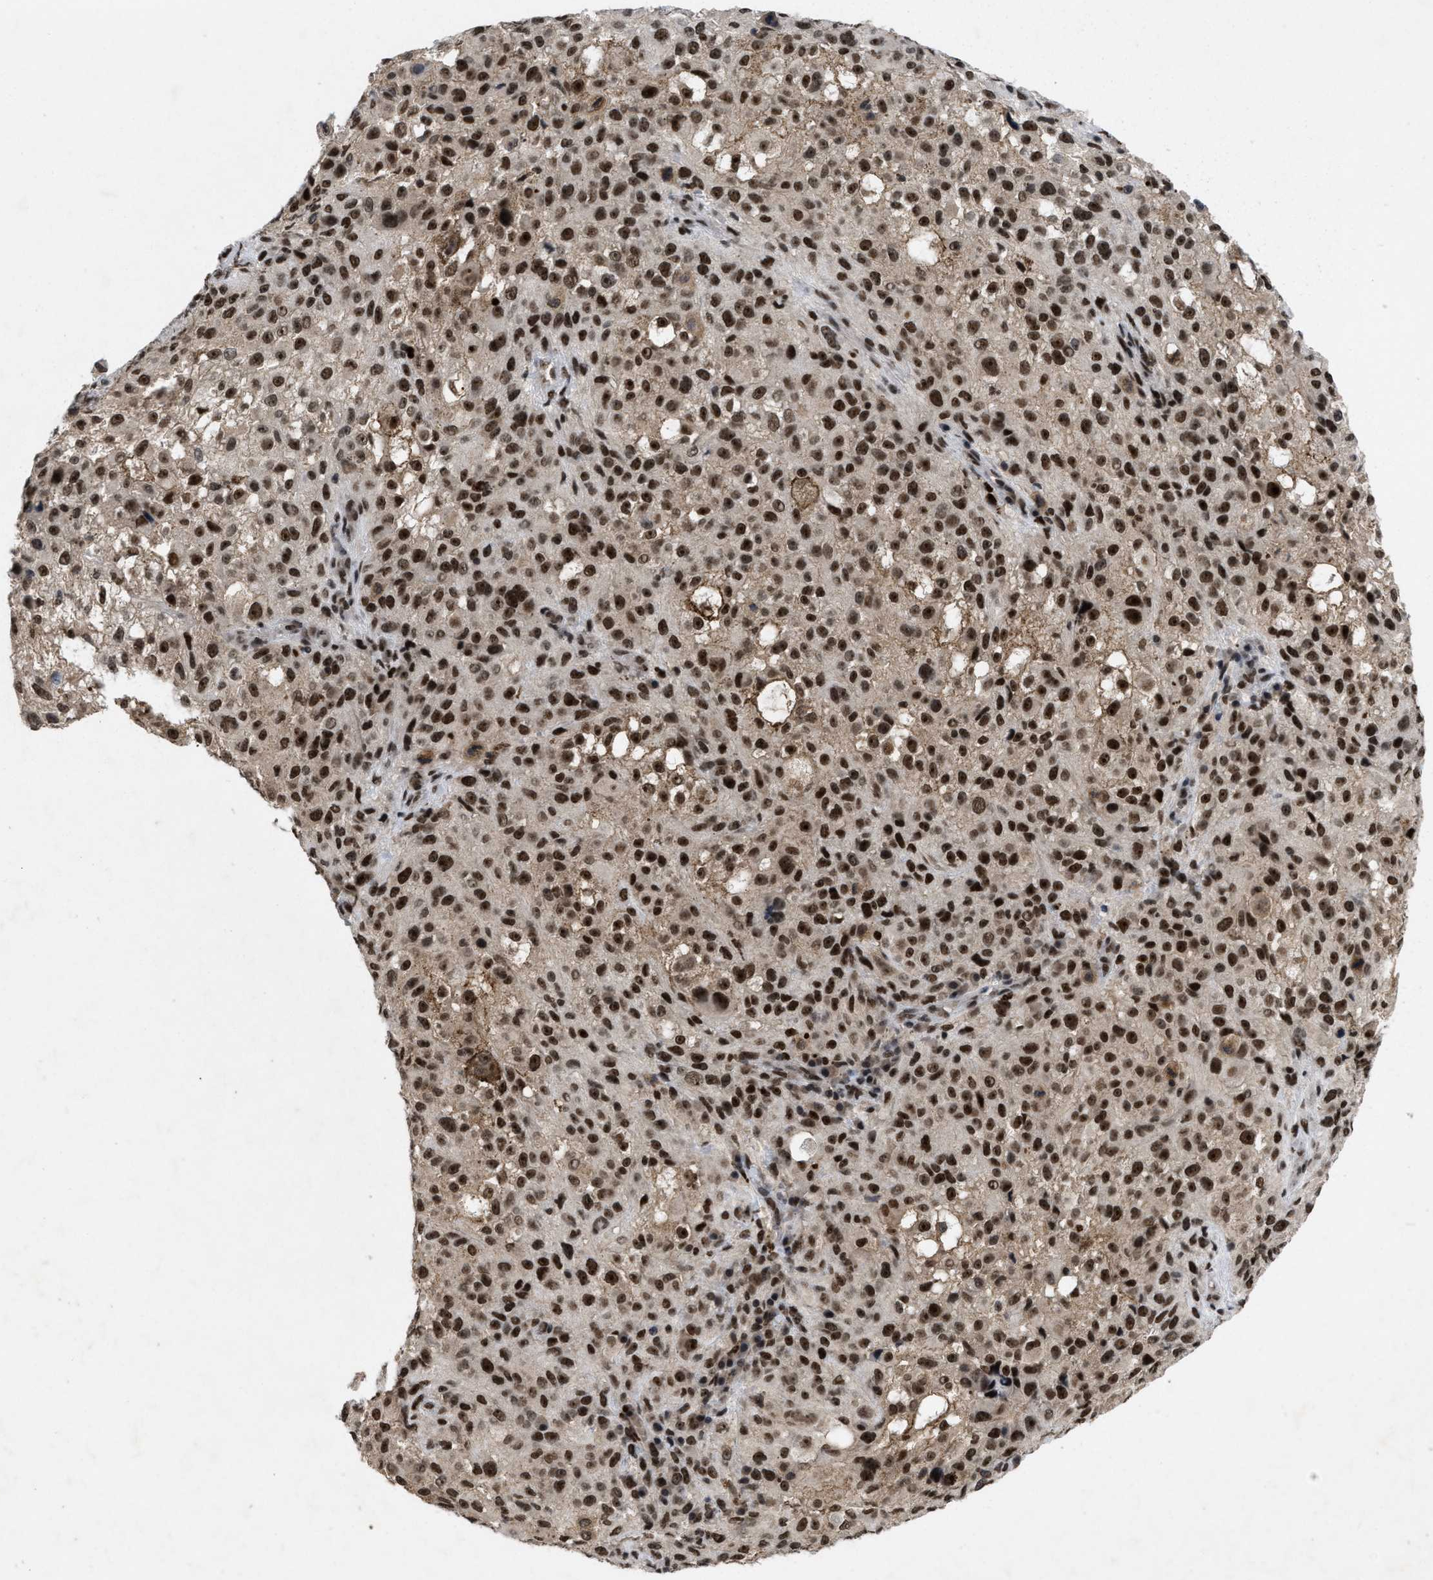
{"staining": {"intensity": "strong", "quantity": ">75%", "location": "nuclear"}, "tissue": "melanoma", "cell_type": "Tumor cells", "image_type": "cancer", "snomed": [{"axis": "morphology", "description": "Necrosis, NOS"}, {"axis": "morphology", "description": "Malignant melanoma, NOS"}, {"axis": "topography", "description": "Skin"}], "caption": "Immunohistochemistry (DAB) staining of melanoma demonstrates strong nuclear protein expression in about >75% of tumor cells. (DAB (3,3'-diaminobenzidine) = brown stain, brightfield microscopy at high magnification).", "gene": "ZNF346", "patient": {"sex": "female", "age": 87}}